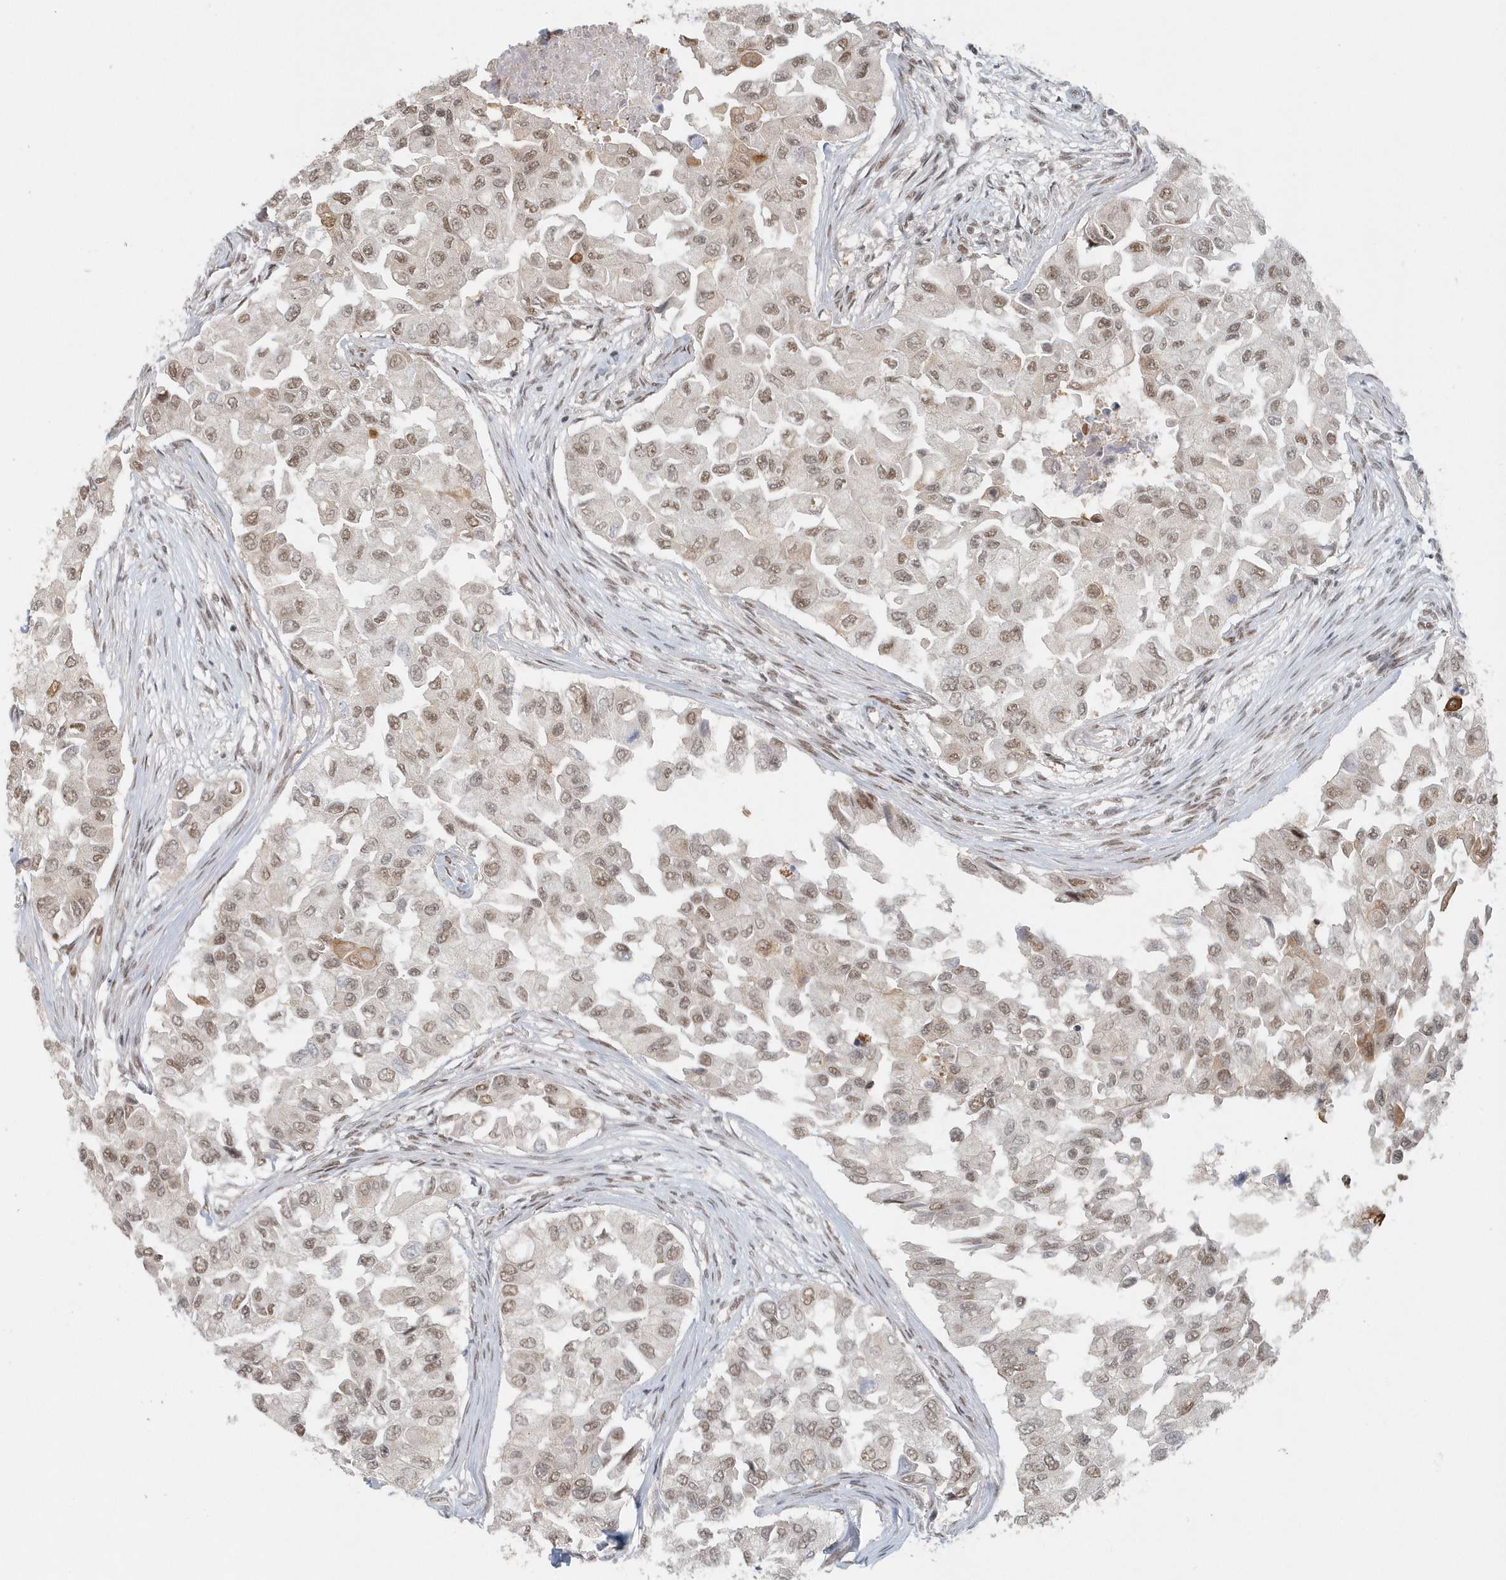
{"staining": {"intensity": "moderate", "quantity": ">75%", "location": "cytoplasmic/membranous,nuclear"}, "tissue": "breast cancer", "cell_type": "Tumor cells", "image_type": "cancer", "snomed": [{"axis": "morphology", "description": "Normal tissue, NOS"}, {"axis": "morphology", "description": "Duct carcinoma"}, {"axis": "topography", "description": "Breast"}], "caption": "Immunohistochemistry micrograph of neoplastic tissue: breast cancer stained using immunohistochemistry (IHC) displays medium levels of moderate protein expression localized specifically in the cytoplasmic/membranous and nuclear of tumor cells, appearing as a cytoplasmic/membranous and nuclear brown color.", "gene": "YTHDC1", "patient": {"sex": "female", "age": 49}}